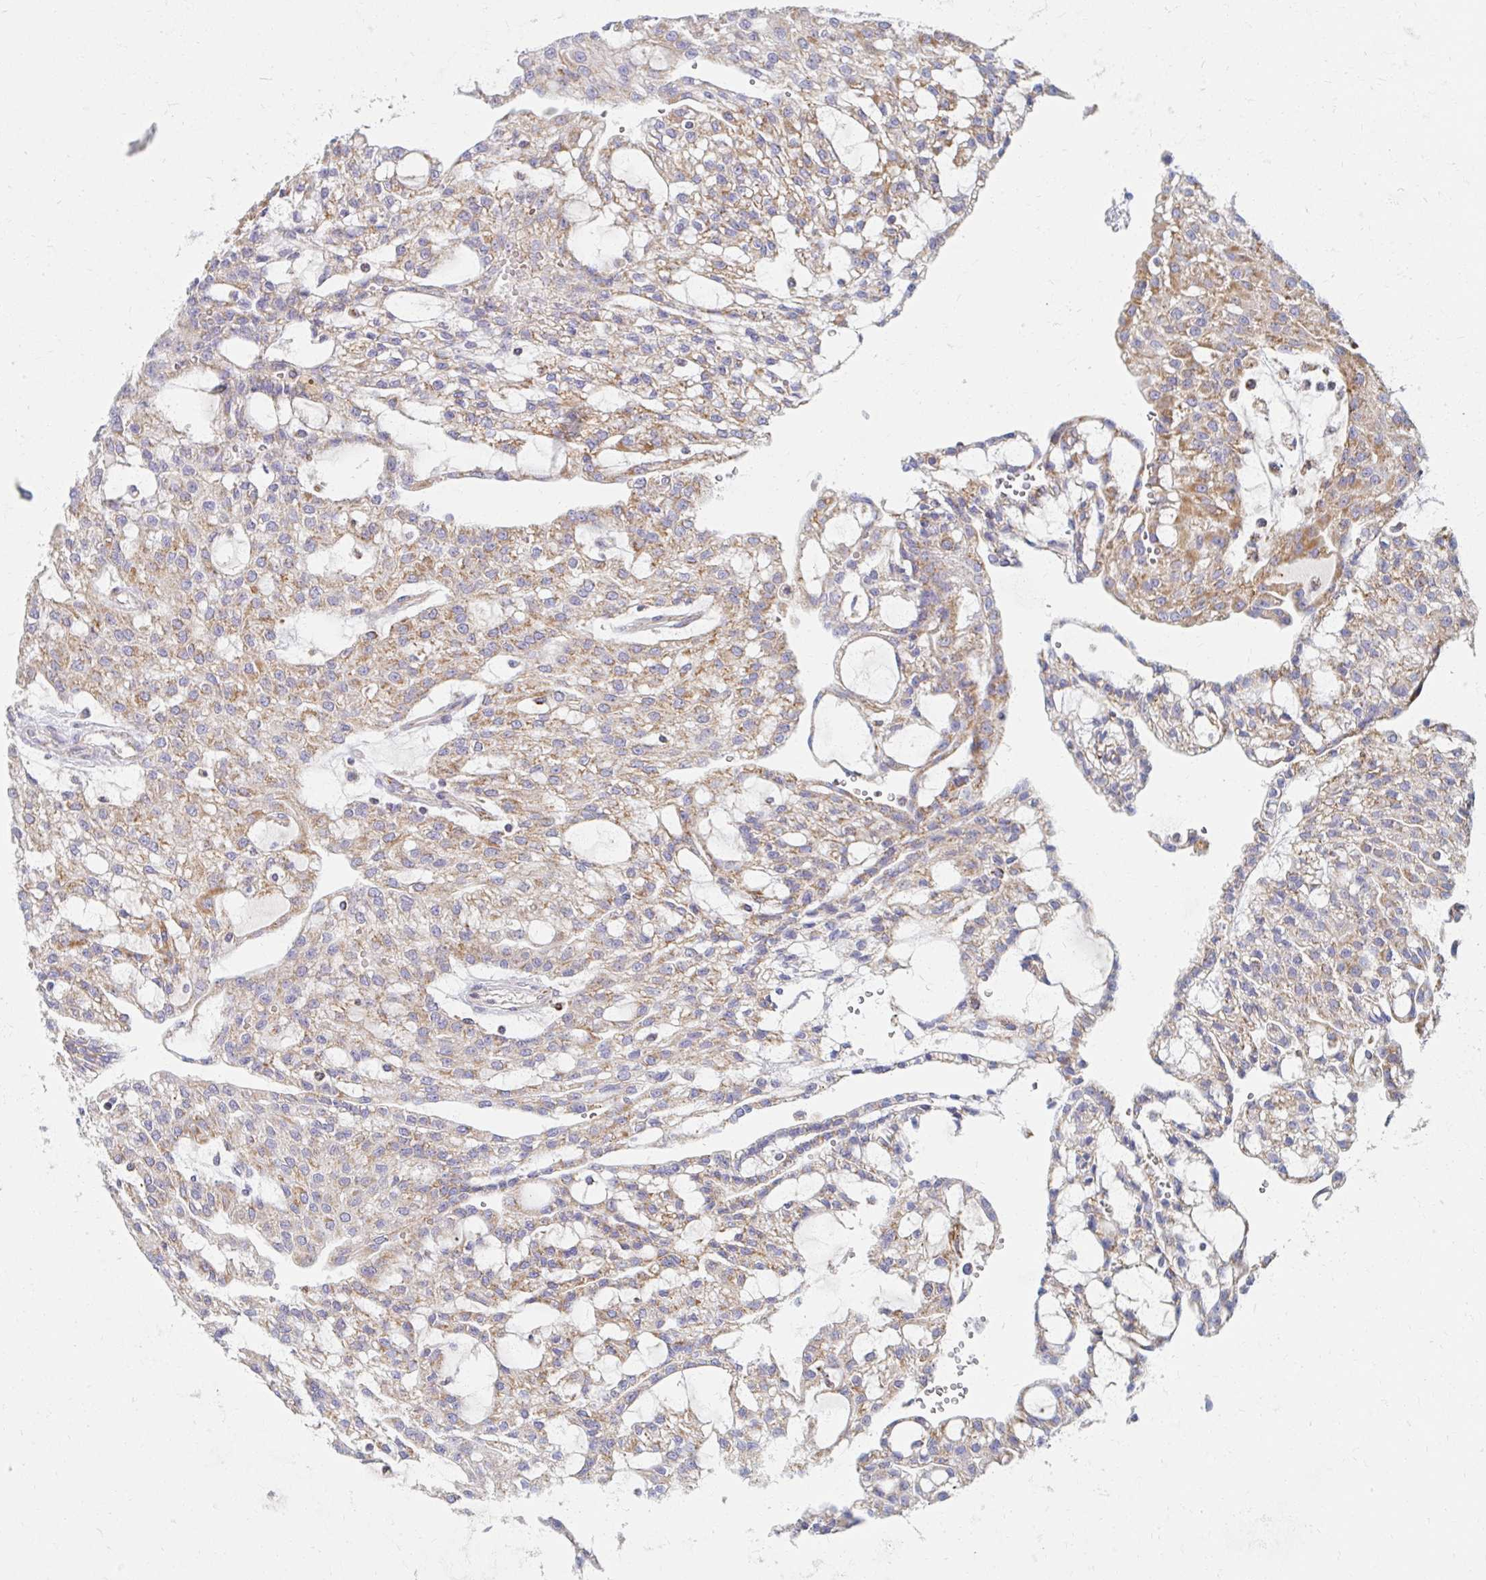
{"staining": {"intensity": "weak", "quantity": "25%-75%", "location": "cytoplasmic/membranous"}, "tissue": "renal cancer", "cell_type": "Tumor cells", "image_type": "cancer", "snomed": [{"axis": "morphology", "description": "Adenocarcinoma, NOS"}, {"axis": "topography", "description": "Kidney"}], "caption": "This image demonstrates immunohistochemistry (IHC) staining of human adenocarcinoma (renal), with low weak cytoplasmic/membranous staining in approximately 25%-75% of tumor cells.", "gene": "MAVS", "patient": {"sex": "male", "age": 63}}